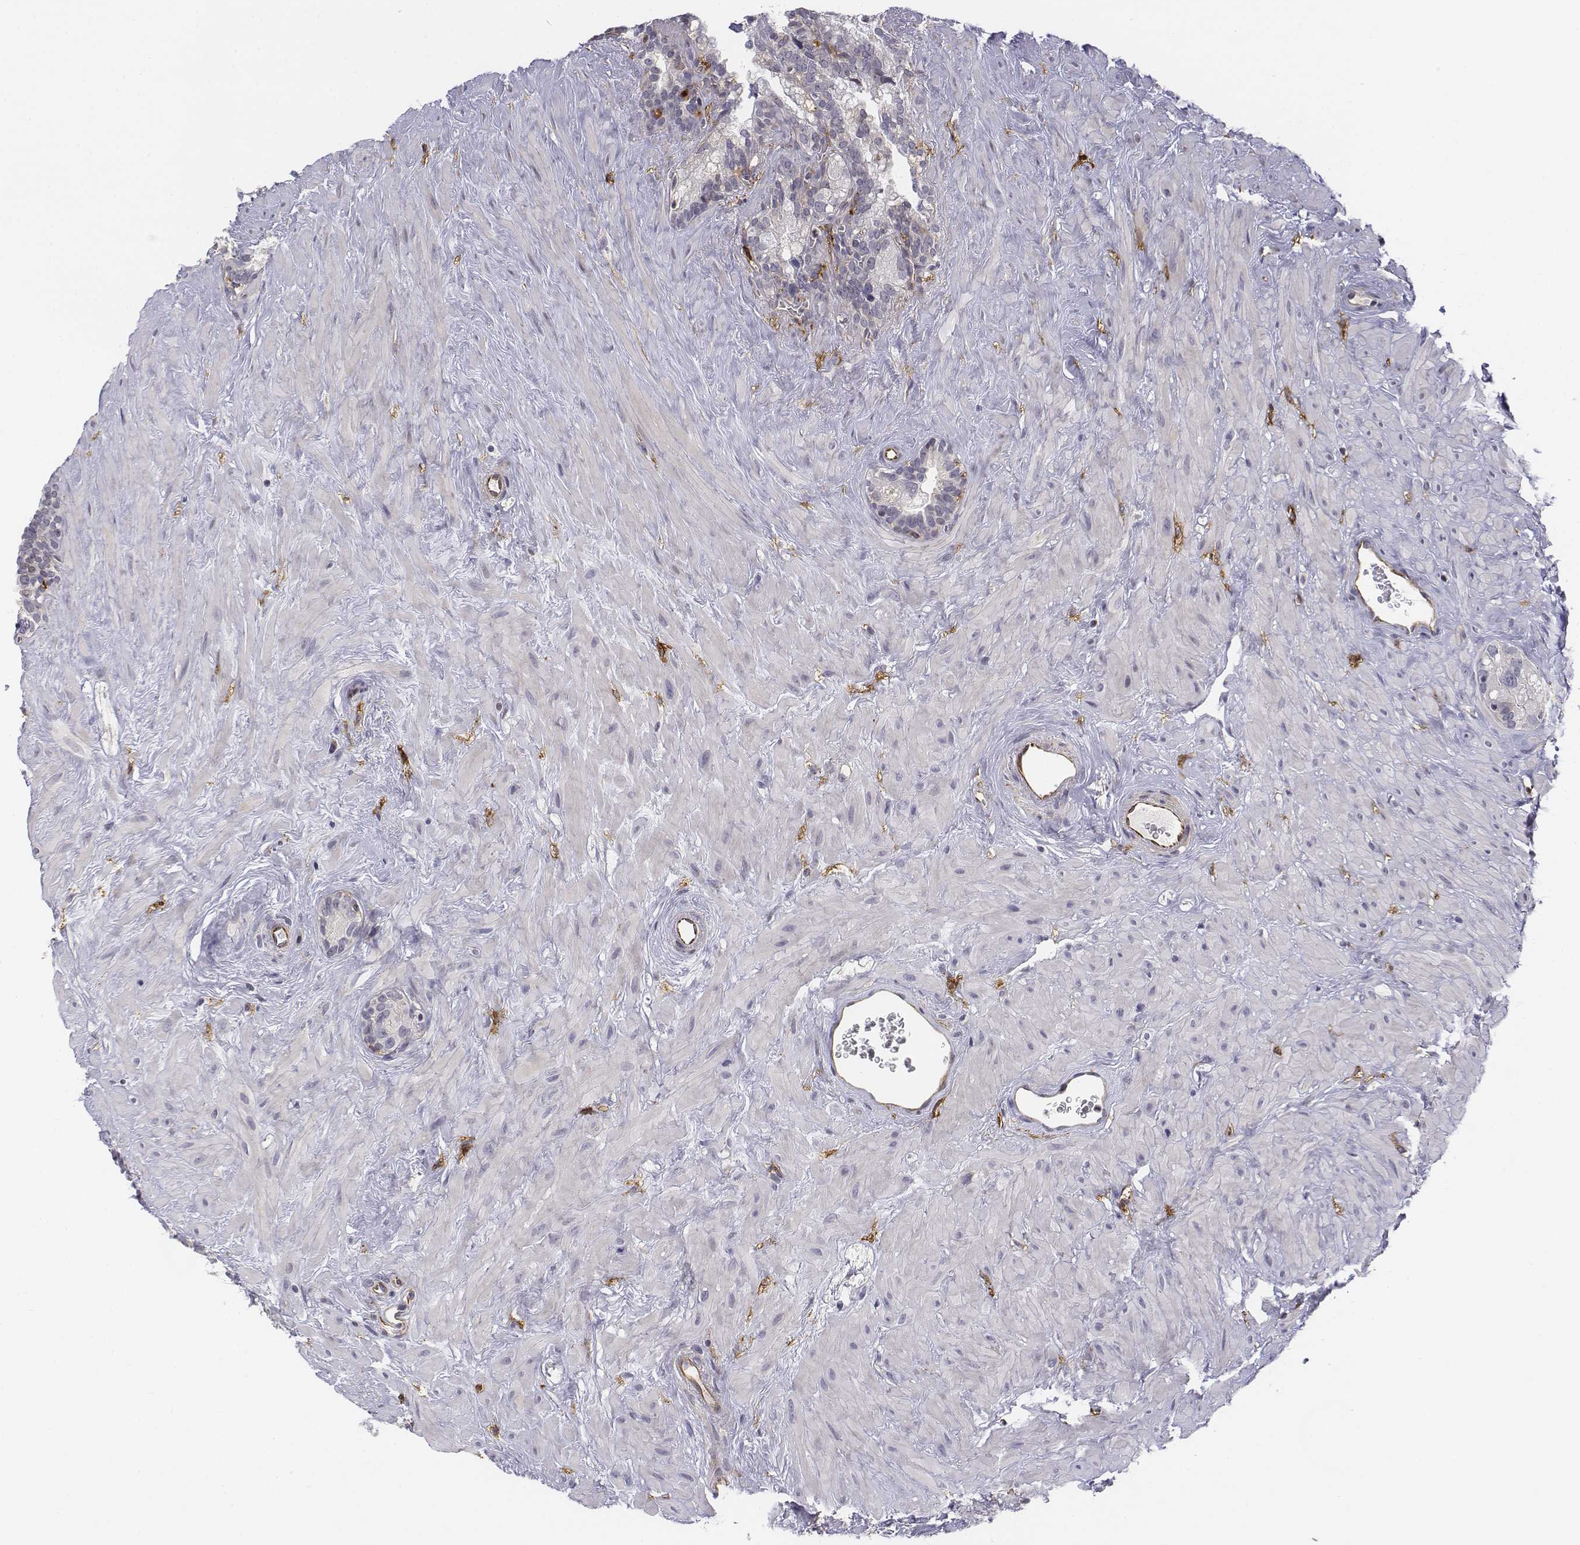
{"staining": {"intensity": "negative", "quantity": "none", "location": "none"}, "tissue": "seminal vesicle", "cell_type": "Glandular cells", "image_type": "normal", "snomed": [{"axis": "morphology", "description": "Normal tissue, NOS"}, {"axis": "topography", "description": "Seminal veicle"}], "caption": "The image exhibits no staining of glandular cells in unremarkable seminal vesicle.", "gene": "CD14", "patient": {"sex": "male", "age": 71}}